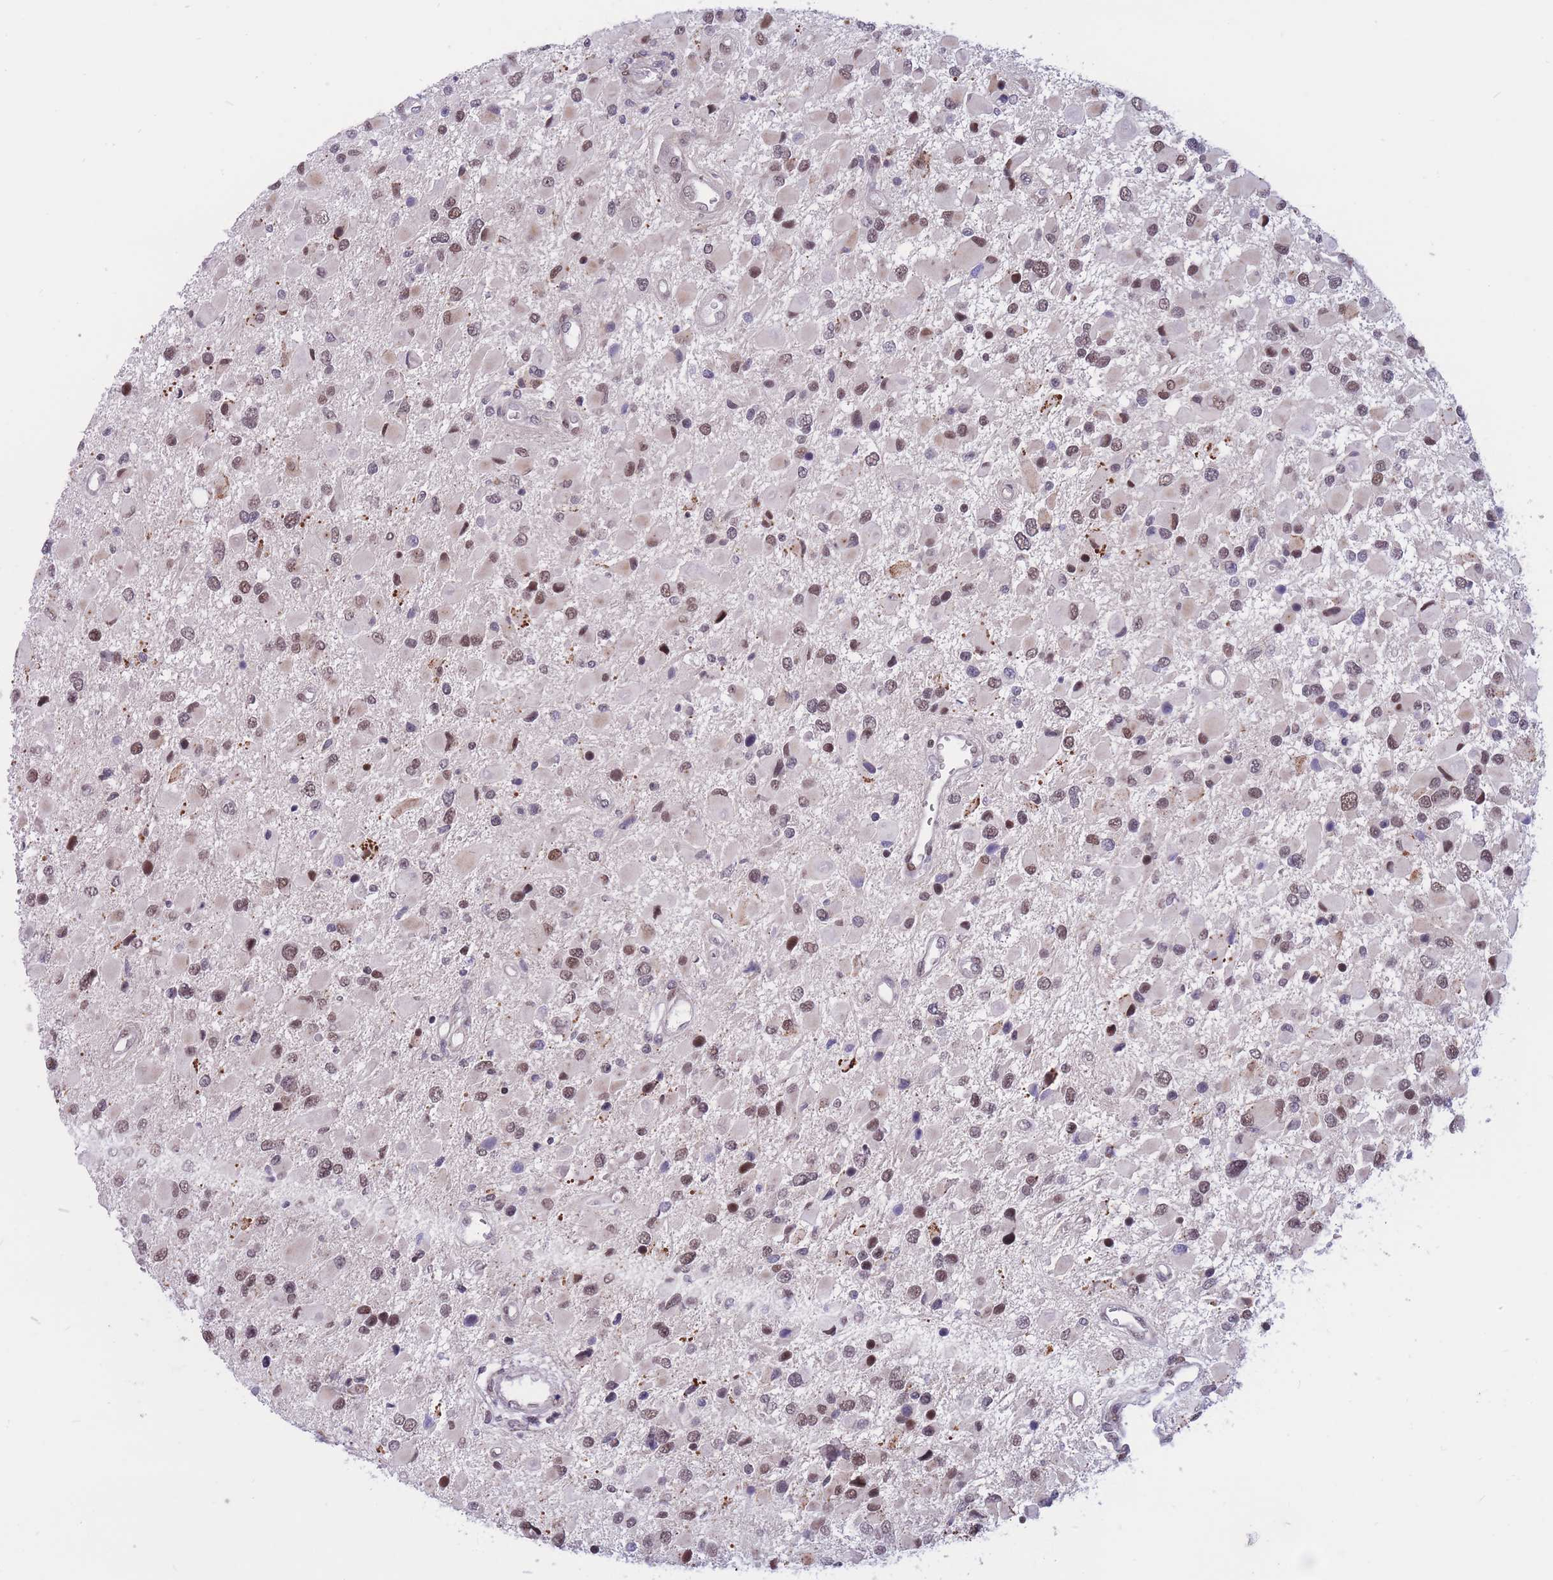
{"staining": {"intensity": "weak", "quantity": "<25%", "location": "nuclear"}, "tissue": "glioma", "cell_type": "Tumor cells", "image_type": "cancer", "snomed": [{"axis": "morphology", "description": "Glioma, malignant, High grade"}, {"axis": "topography", "description": "Brain"}], "caption": "There is no significant positivity in tumor cells of malignant glioma (high-grade).", "gene": "BCL9L", "patient": {"sex": "male", "age": 53}}